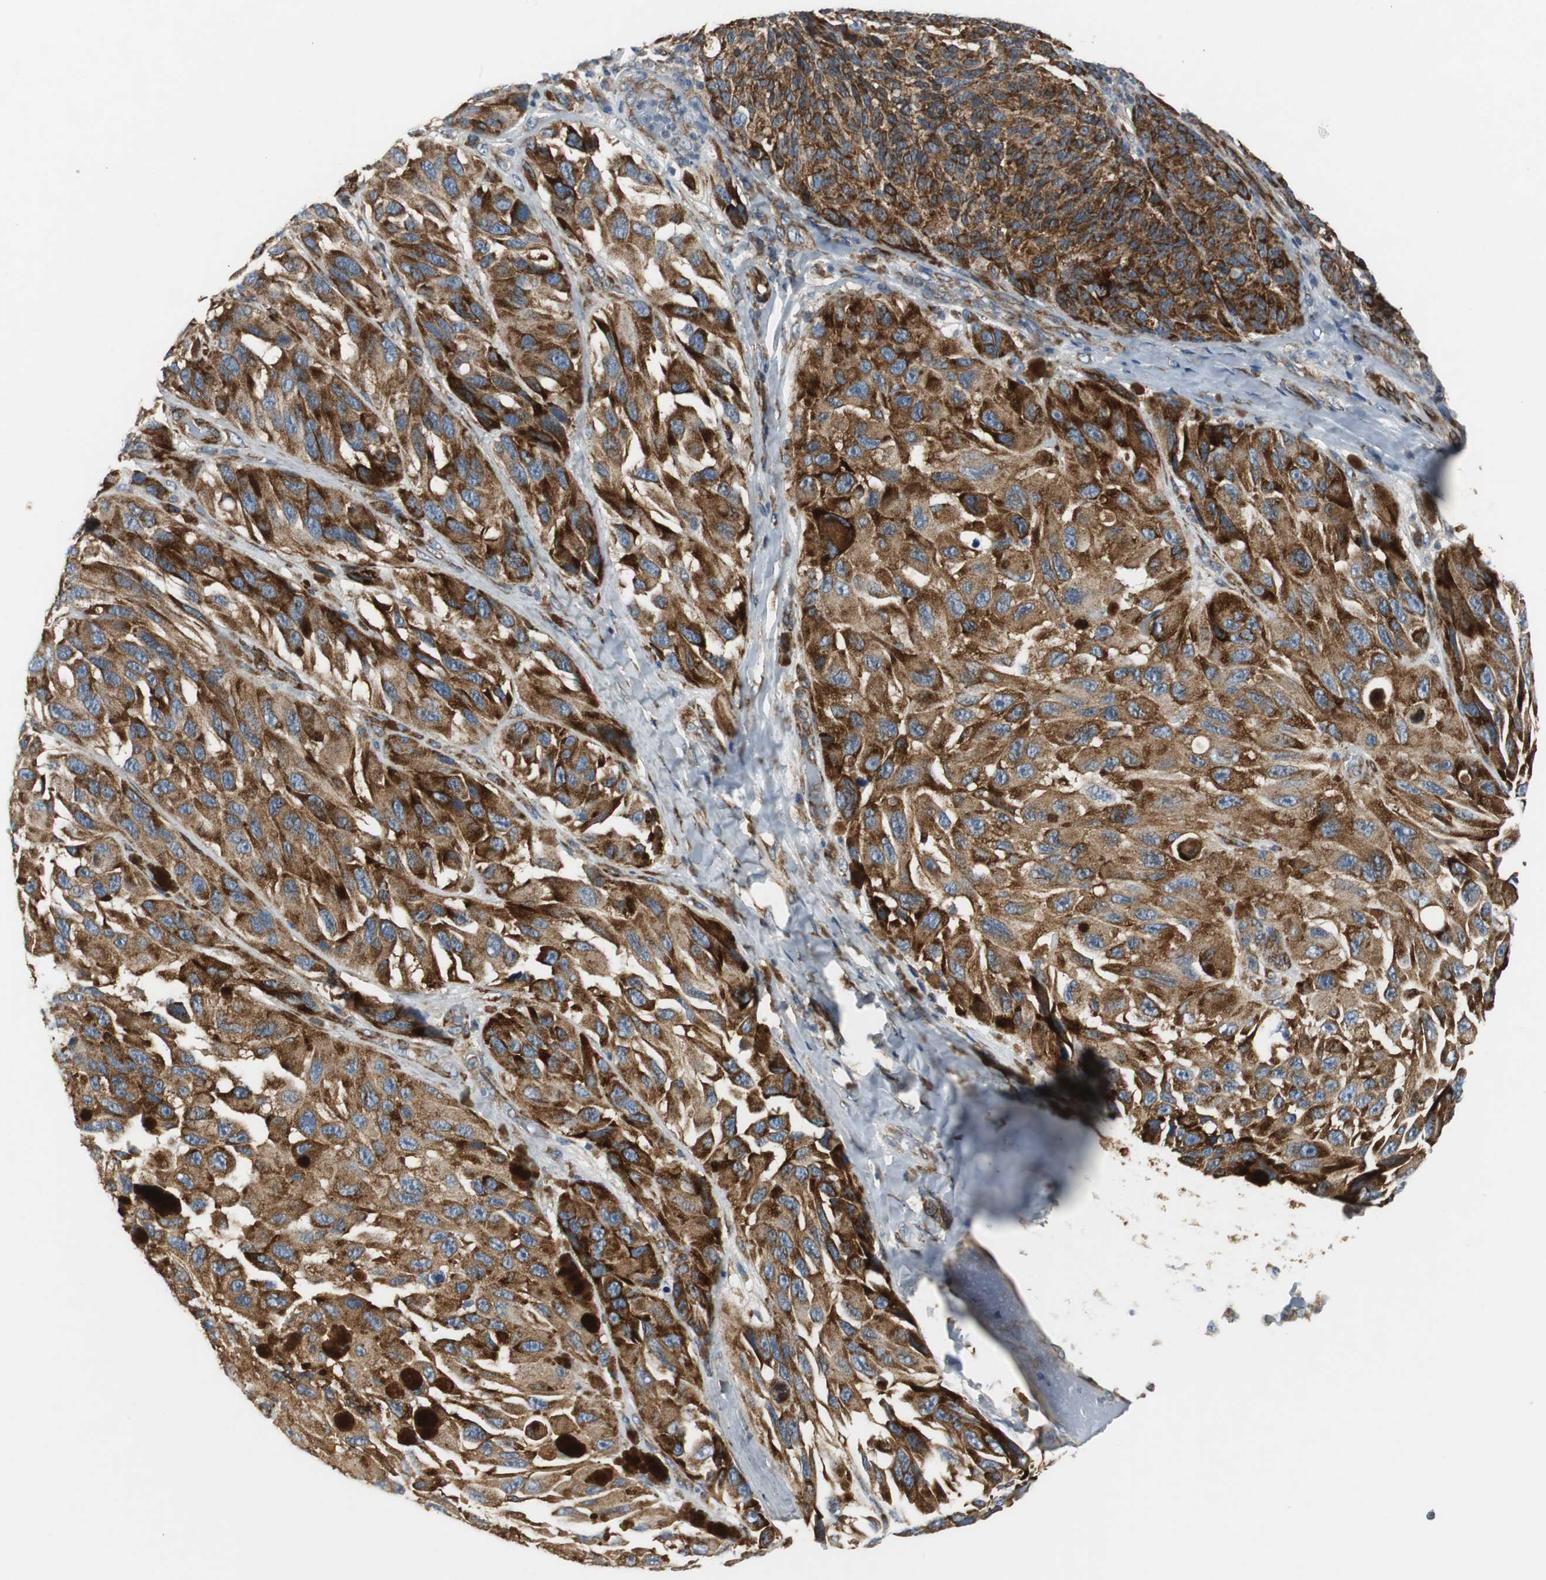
{"staining": {"intensity": "strong", "quantity": ">75%", "location": "cytoplasmic/membranous"}, "tissue": "melanoma", "cell_type": "Tumor cells", "image_type": "cancer", "snomed": [{"axis": "morphology", "description": "Malignant melanoma, NOS"}, {"axis": "topography", "description": "Skin"}], "caption": "IHC photomicrograph of malignant melanoma stained for a protein (brown), which reveals high levels of strong cytoplasmic/membranous staining in about >75% of tumor cells.", "gene": "ISCU", "patient": {"sex": "female", "age": 73}}